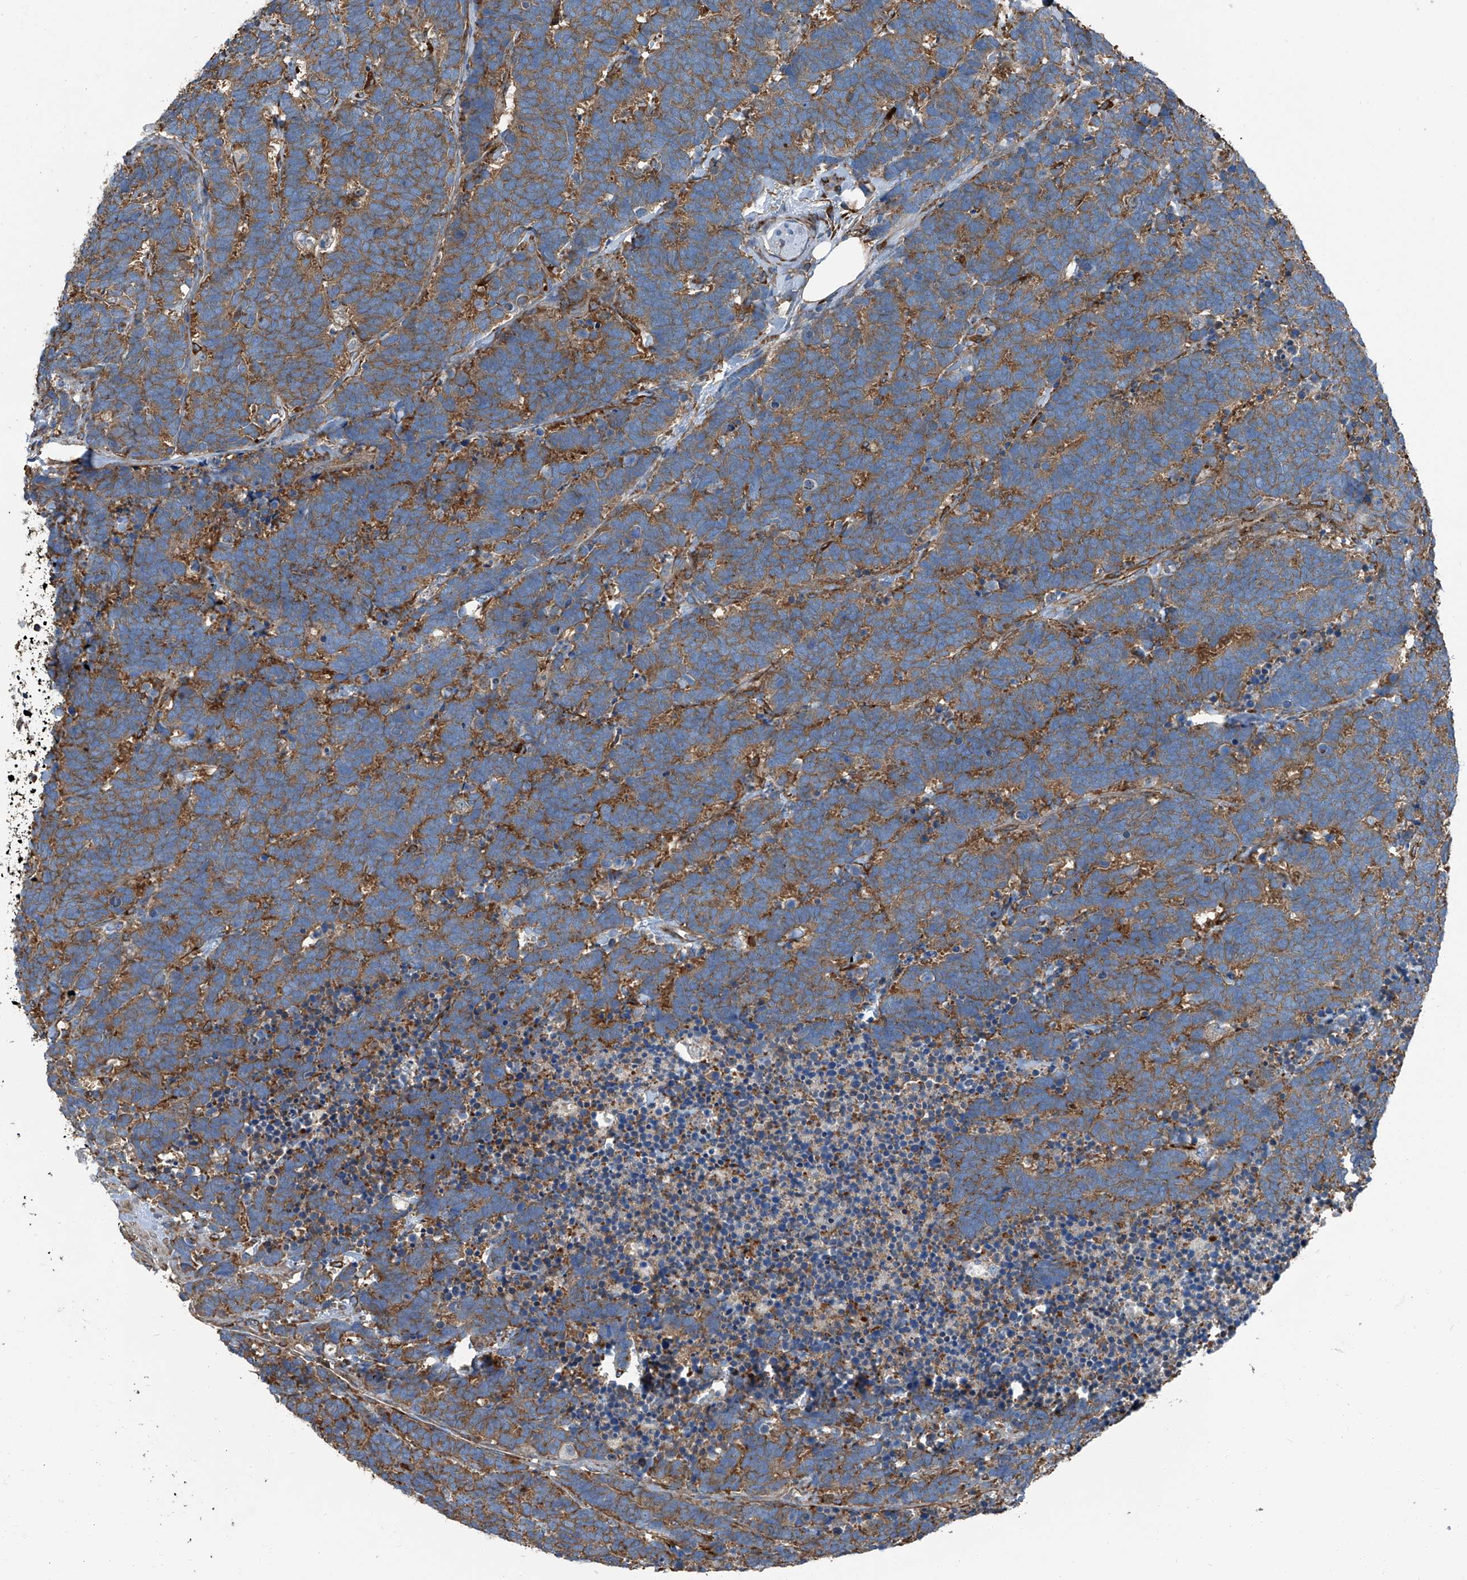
{"staining": {"intensity": "moderate", "quantity": ">75%", "location": "cytoplasmic/membranous"}, "tissue": "carcinoid", "cell_type": "Tumor cells", "image_type": "cancer", "snomed": [{"axis": "morphology", "description": "Carcinoma, NOS"}, {"axis": "morphology", "description": "Carcinoid, malignant, NOS"}, {"axis": "topography", "description": "Urinary bladder"}], "caption": "Immunohistochemistry of human carcinoid exhibits medium levels of moderate cytoplasmic/membranous staining in approximately >75% of tumor cells.", "gene": "SEPTIN7", "patient": {"sex": "male", "age": 57}}